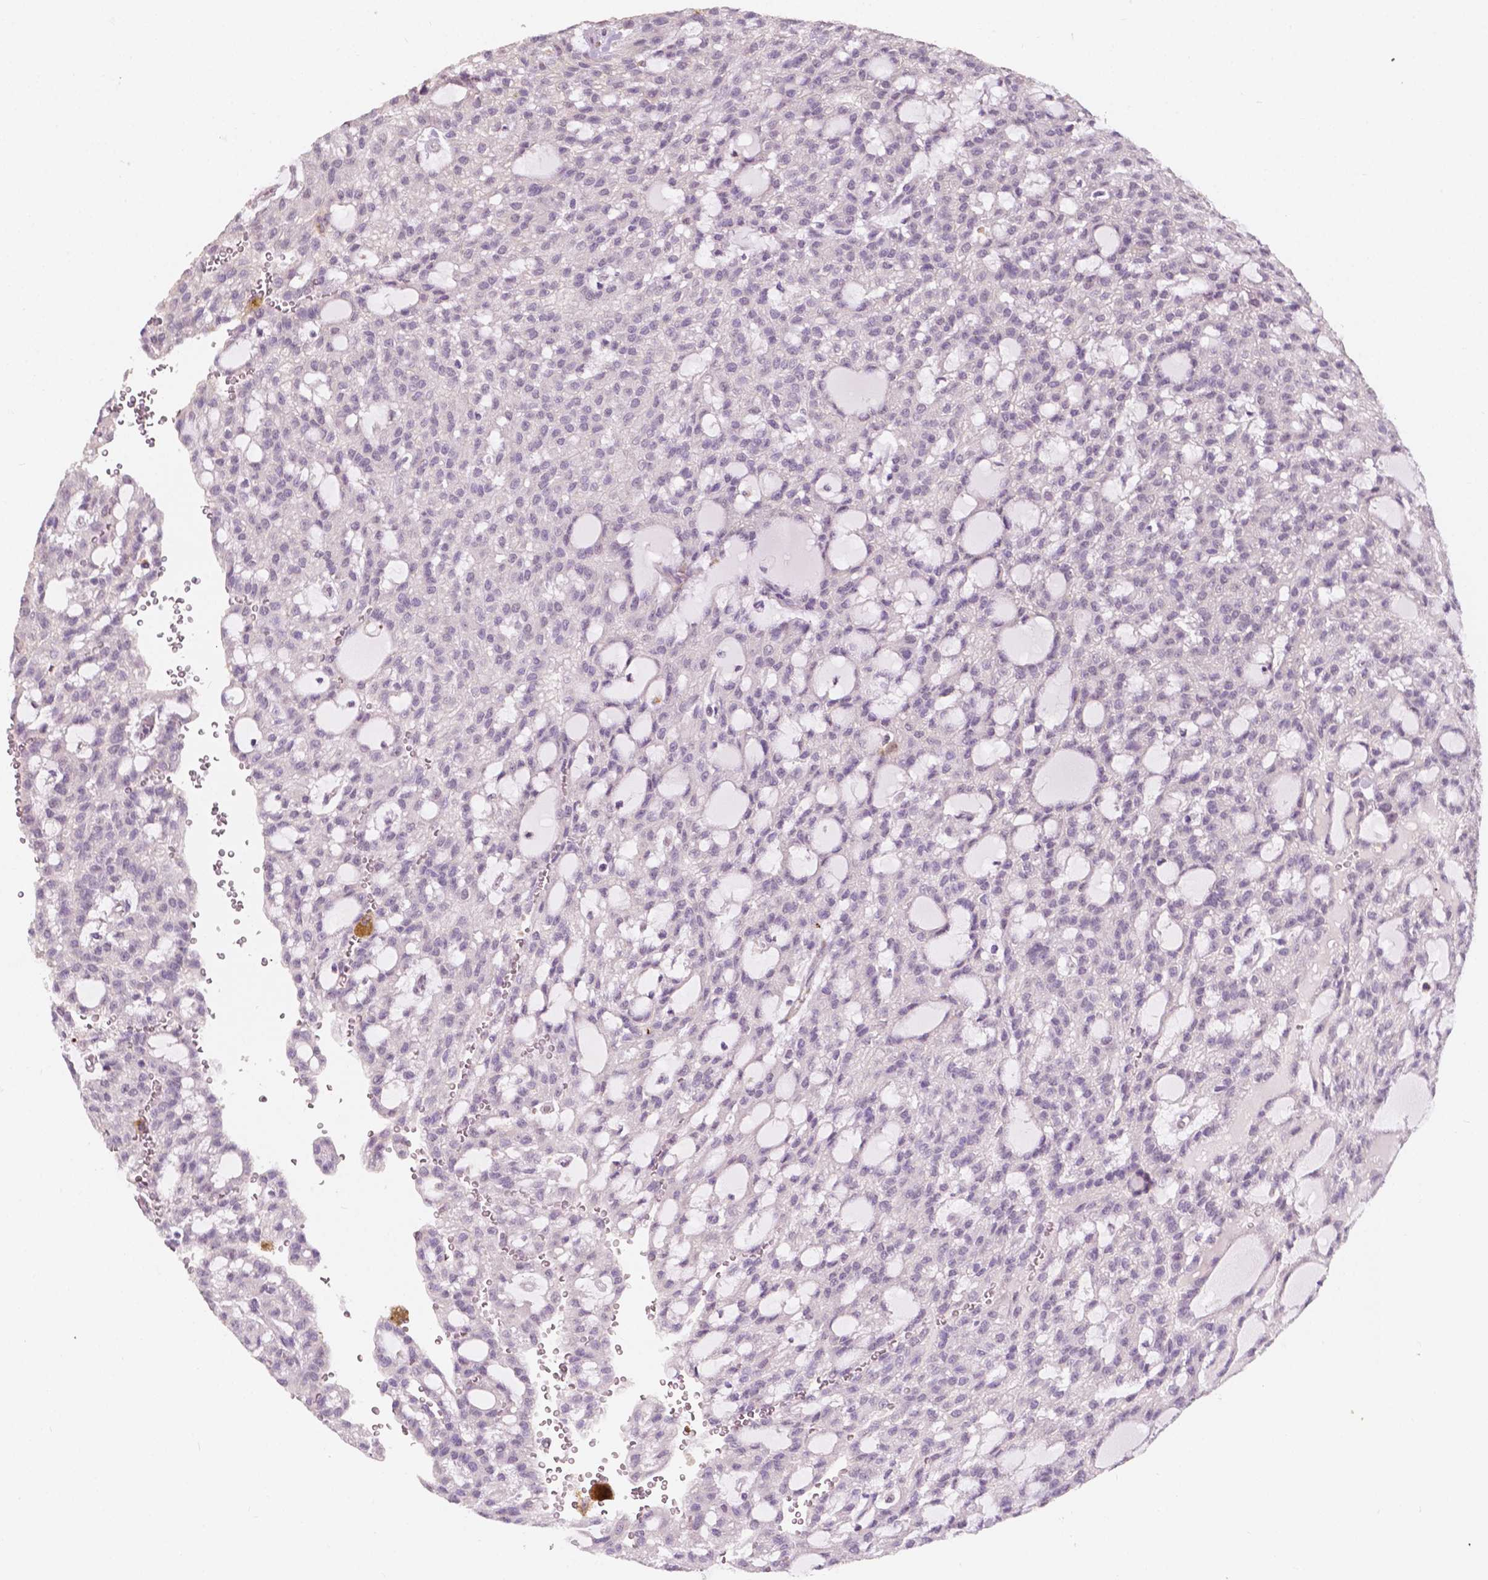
{"staining": {"intensity": "negative", "quantity": "none", "location": "none"}, "tissue": "renal cancer", "cell_type": "Tumor cells", "image_type": "cancer", "snomed": [{"axis": "morphology", "description": "Adenocarcinoma, NOS"}, {"axis": "topography", "description": "Kidney"}], "caption": "Immunohistochemistry (IHC) of human adenocarcinoma (renal) shows no staining in tumor cells. Brightfield microscopy of IHC stained with DAB (3,3'-diaminobenzidine) (brown) and hematoxylin (blue), captured at high magnification.", "gene": "SIRT2", "patient": {"sex": "male", "age": 63}}